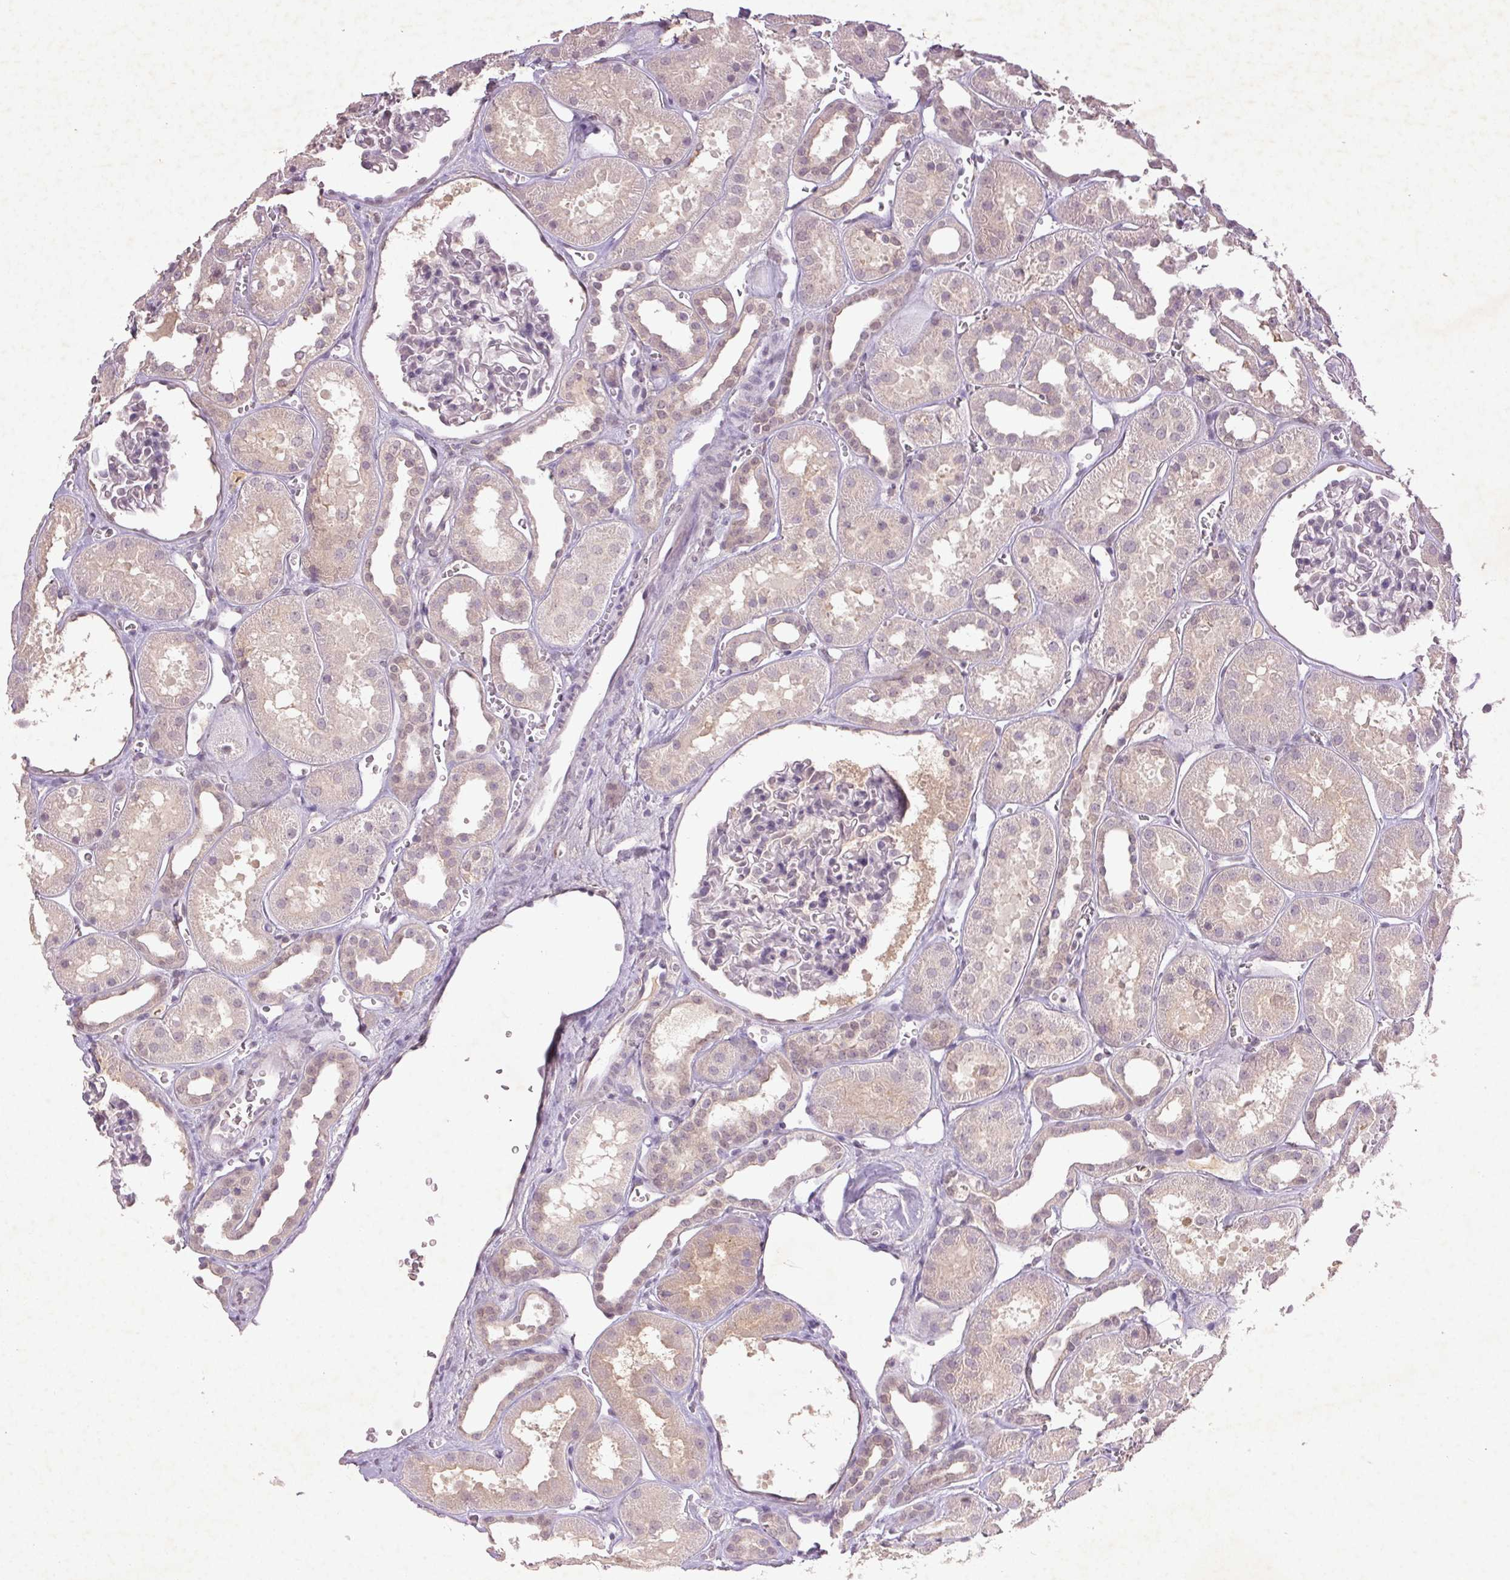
{"staining": {"intensity": "negative", "quantity": "none", "location": "none"}, "tissue": "kidney", "cell_type": "Cells in glomeruli", "image_type": "normal", "snomed": [{"axis": "morphology", "description": "Normal tissue, NOS"}, {"axis": "topography", "description": "Kidney"}], "caption": "There is no significant positivity in cells in glomeruli of kidney.", "gene": "FAM168B", "patient": {"sex": "female", "age": 41}}